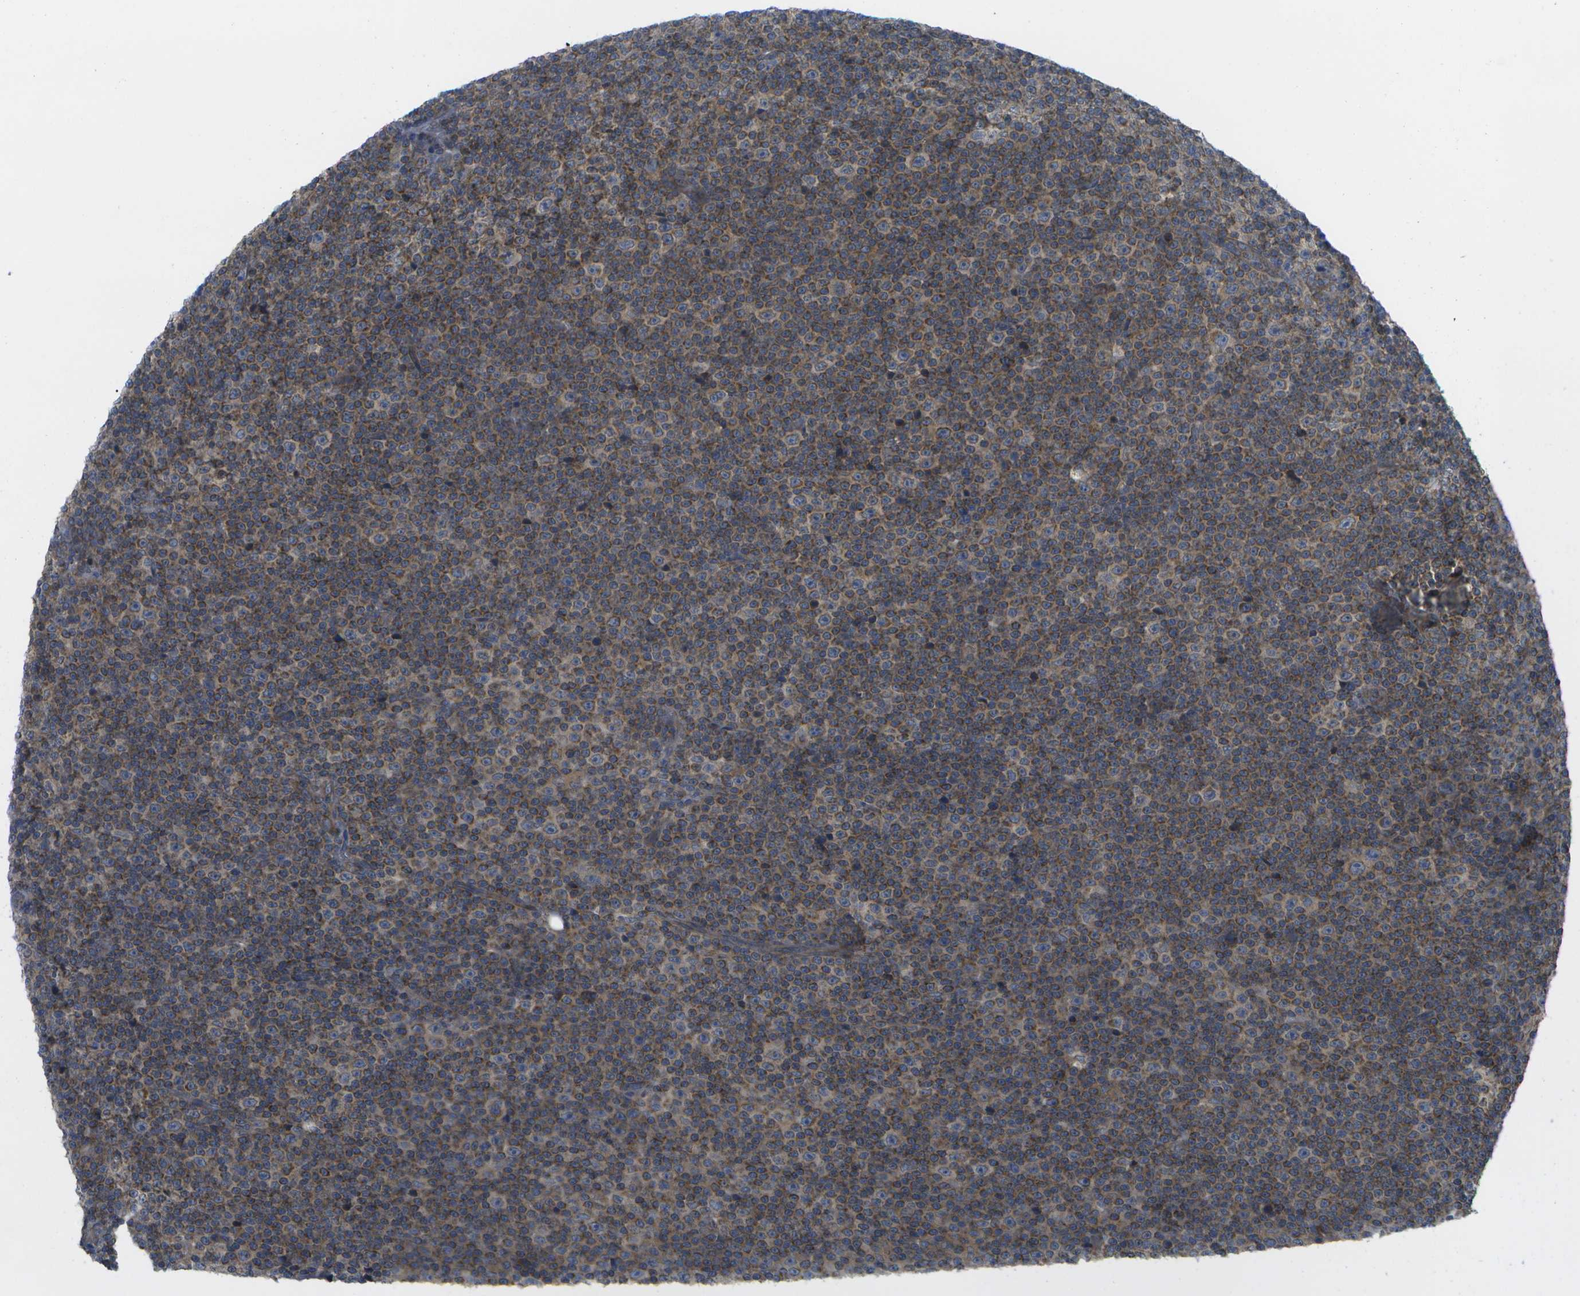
{"staining": {"intensity": "moderate", "quantity": "25%-75%", "location": "cytoplasmic/membranous"}, "tissue": "lymphoma", "cell_type": "Tumor cells", "image_type": "cancer", "snomed": [{"axis": "morphology", "description": "Malignant lymphoma, non-Hodgkin's type, Low grade"}, {"axis": "topography", "description": "Lymph node"}], "caption": "DAB (3,3'-diaminobenzidine) immunohistochemical staining of human malignant lymphoma, non-Hodgkin's type (low-grade) displays moderate cytoplasmic/membranous protein expression in about 25%-75% of tumor cells.", "gene": "DPM3", "patient": {"sex": "female", "age": 67}}